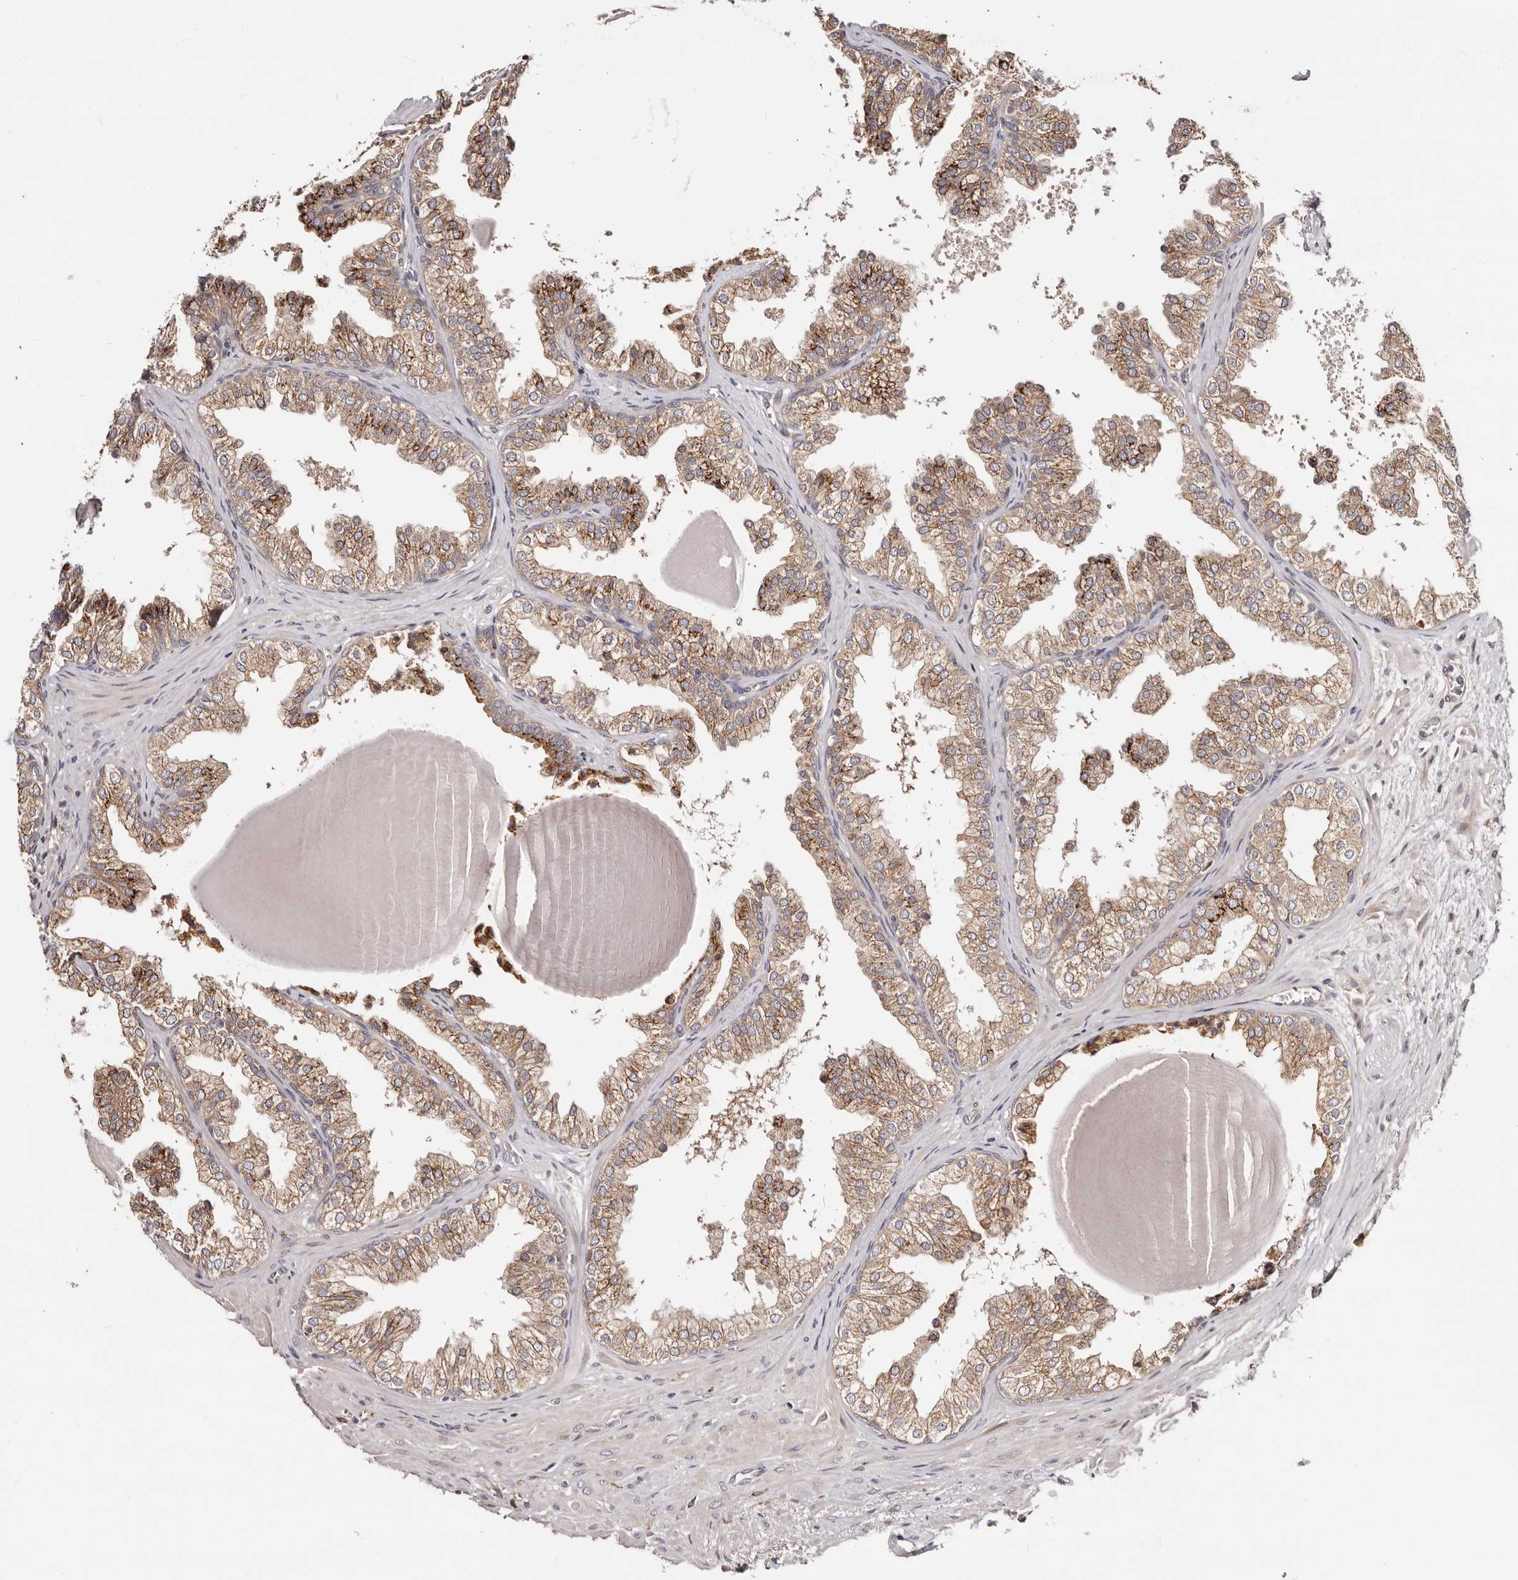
{"staining": {"intensity": "strong", "quantity": "25%-75%", "location": "cytoplasmic/membranous"}, "tissue": "prostate", "cell_type": "Glandular cells", "image_type": "normal", "snomed": [{"axis": "morphology", "description": "Normal tissue, NOS"}, {"axis": "topography", "description": "Prostate"}], "caption": "IHC micrograph of benign prostate: prostate stained using IHC shows high levels of strong protein expression localized specifically in the cytoplasmic/membranous of glandular cells, appearing as a cytoplasmic/membranous brown color.", "gene": "DACT2", "patient": {"sex": "male", "age": 48}}